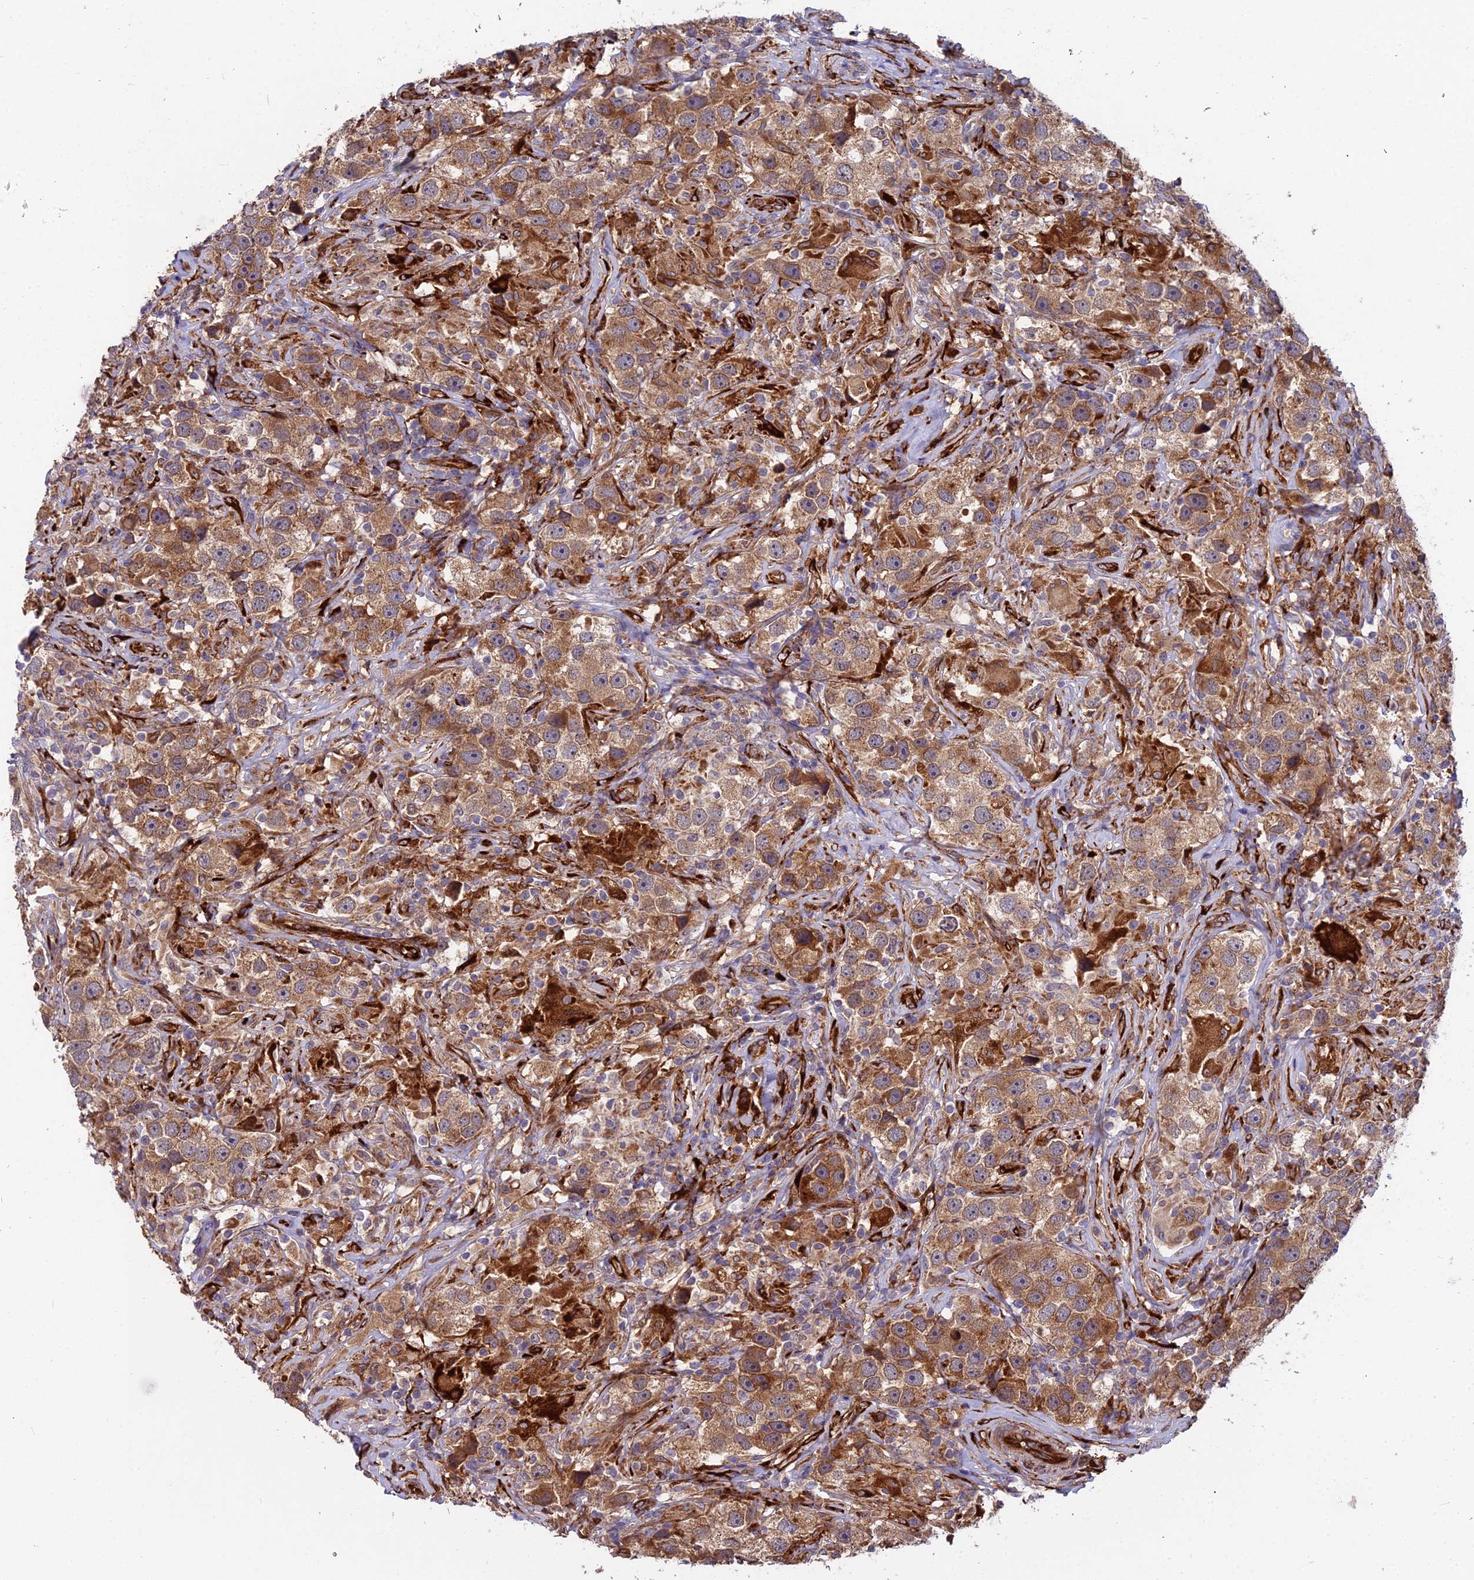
{"staining": {"intensity": "moderate", "quantity": ">75%", "location": "cytoplasmic/membranous"}, "tissue": "testis cancer", "cell_type": "Tumor cells", "image_type": "cancer", "snomed": [{"axis": "morphology", "description": "Seminoma, NOS"}, {"axis": "topography", "description": "Testis"}], "caption": "Human seminoma (testis) stained with a brown dye displays moderate cytoplasmic/membranous positive expression in about >75% of tumor cells.", "gene": "NDUFAF7", "patient": {"sex": "male", "age": 49}}